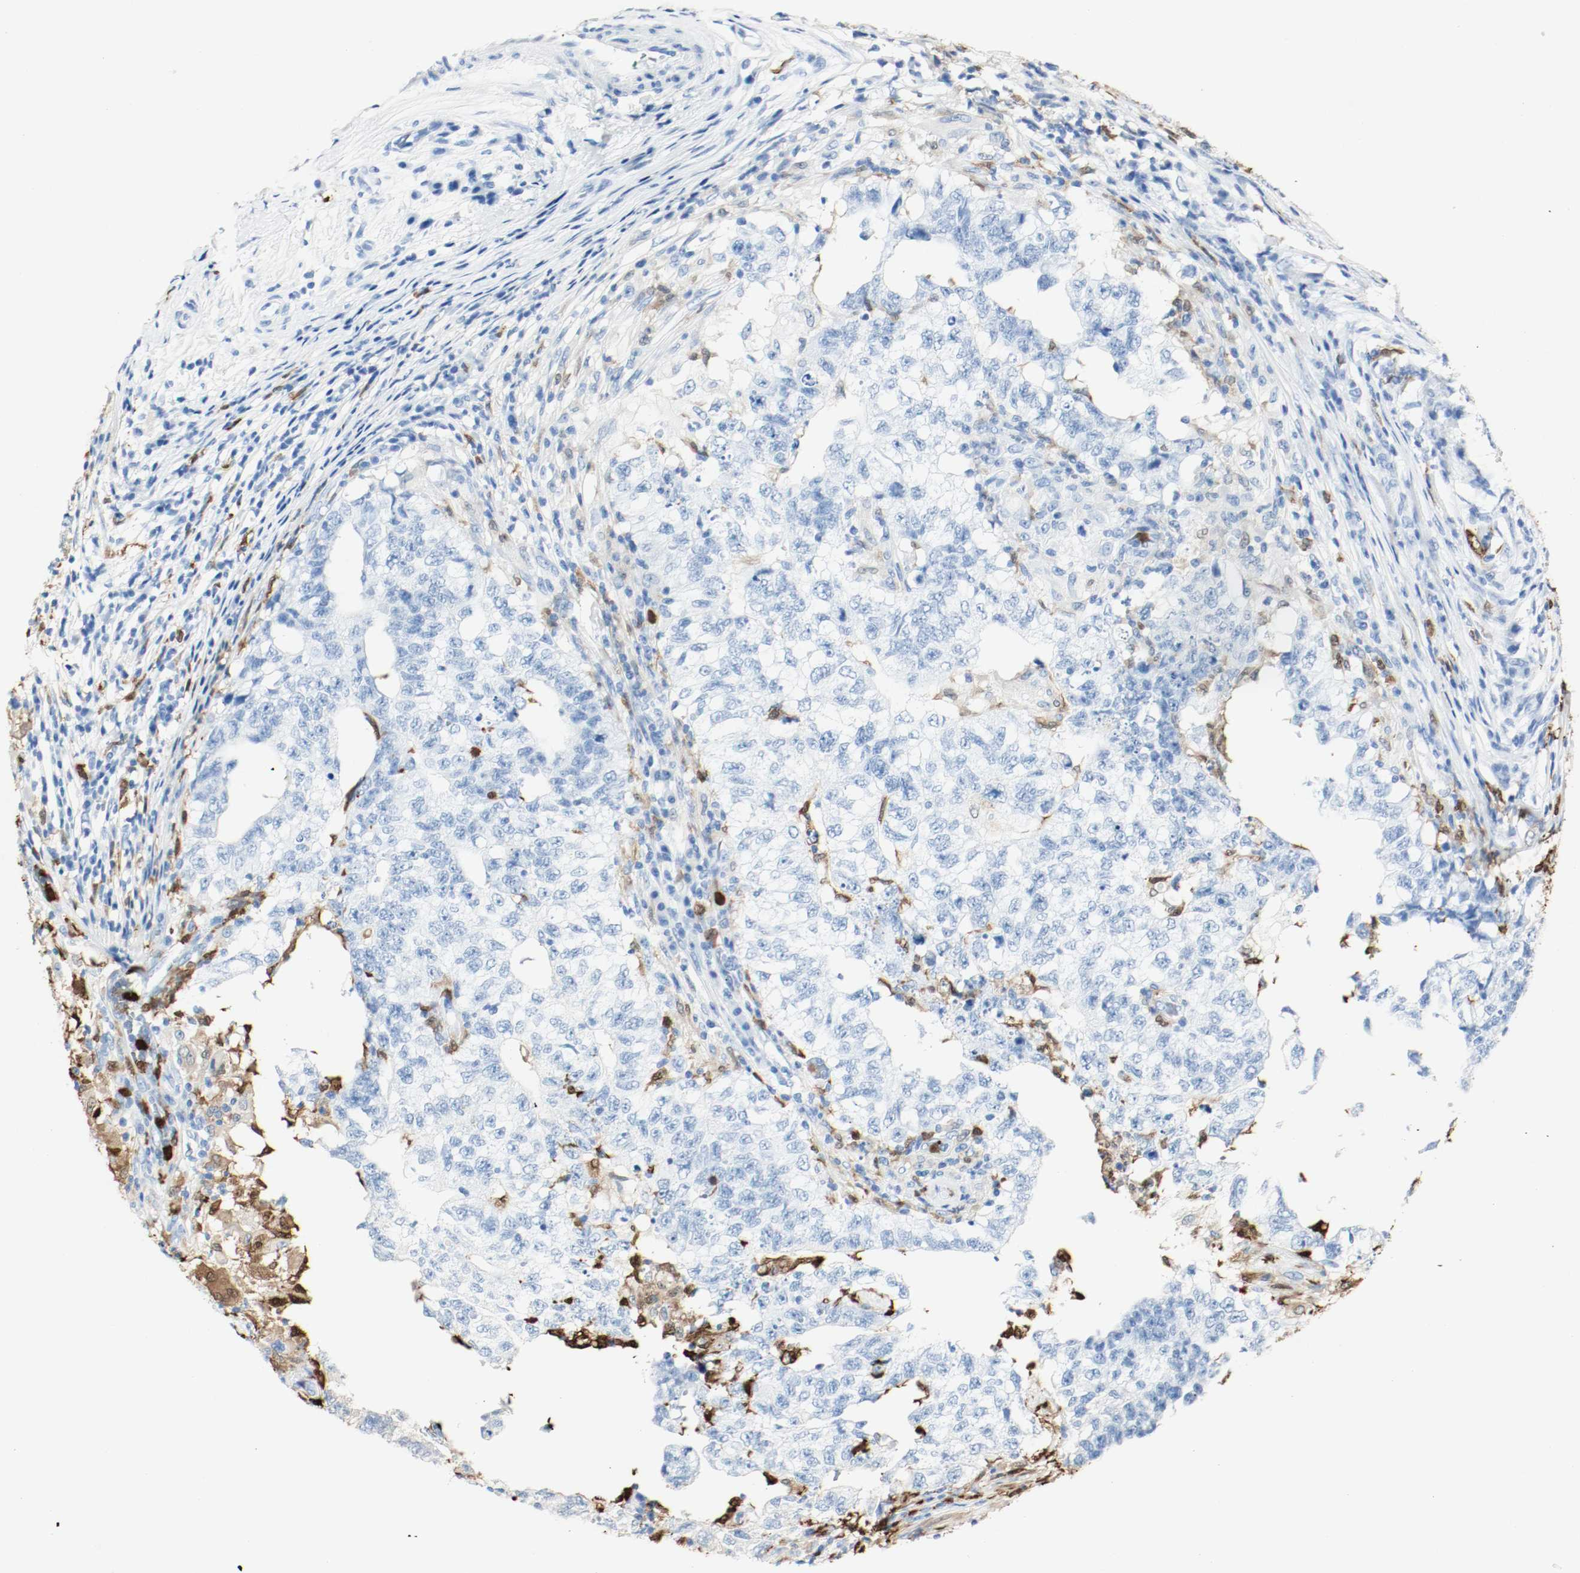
{"staining": {"intensity": "negative", "quantity": "none", "location": "none"}, "tissue": "testis cancer", "cell_type": "Tumor cells", "image_type": "cancer", "snomed": [{"axis": "morphology", "description": "Carcinoma, Embryonal, NOS"}, {"axis": "topography", "description": "Testis"}], "caption": "This is an IHC histopathology image of embryonal carcinoma (testis). There is no positivity in tumor cells.", "gene": "S100A9", "patient": {"sex": "male", "age": 21}}